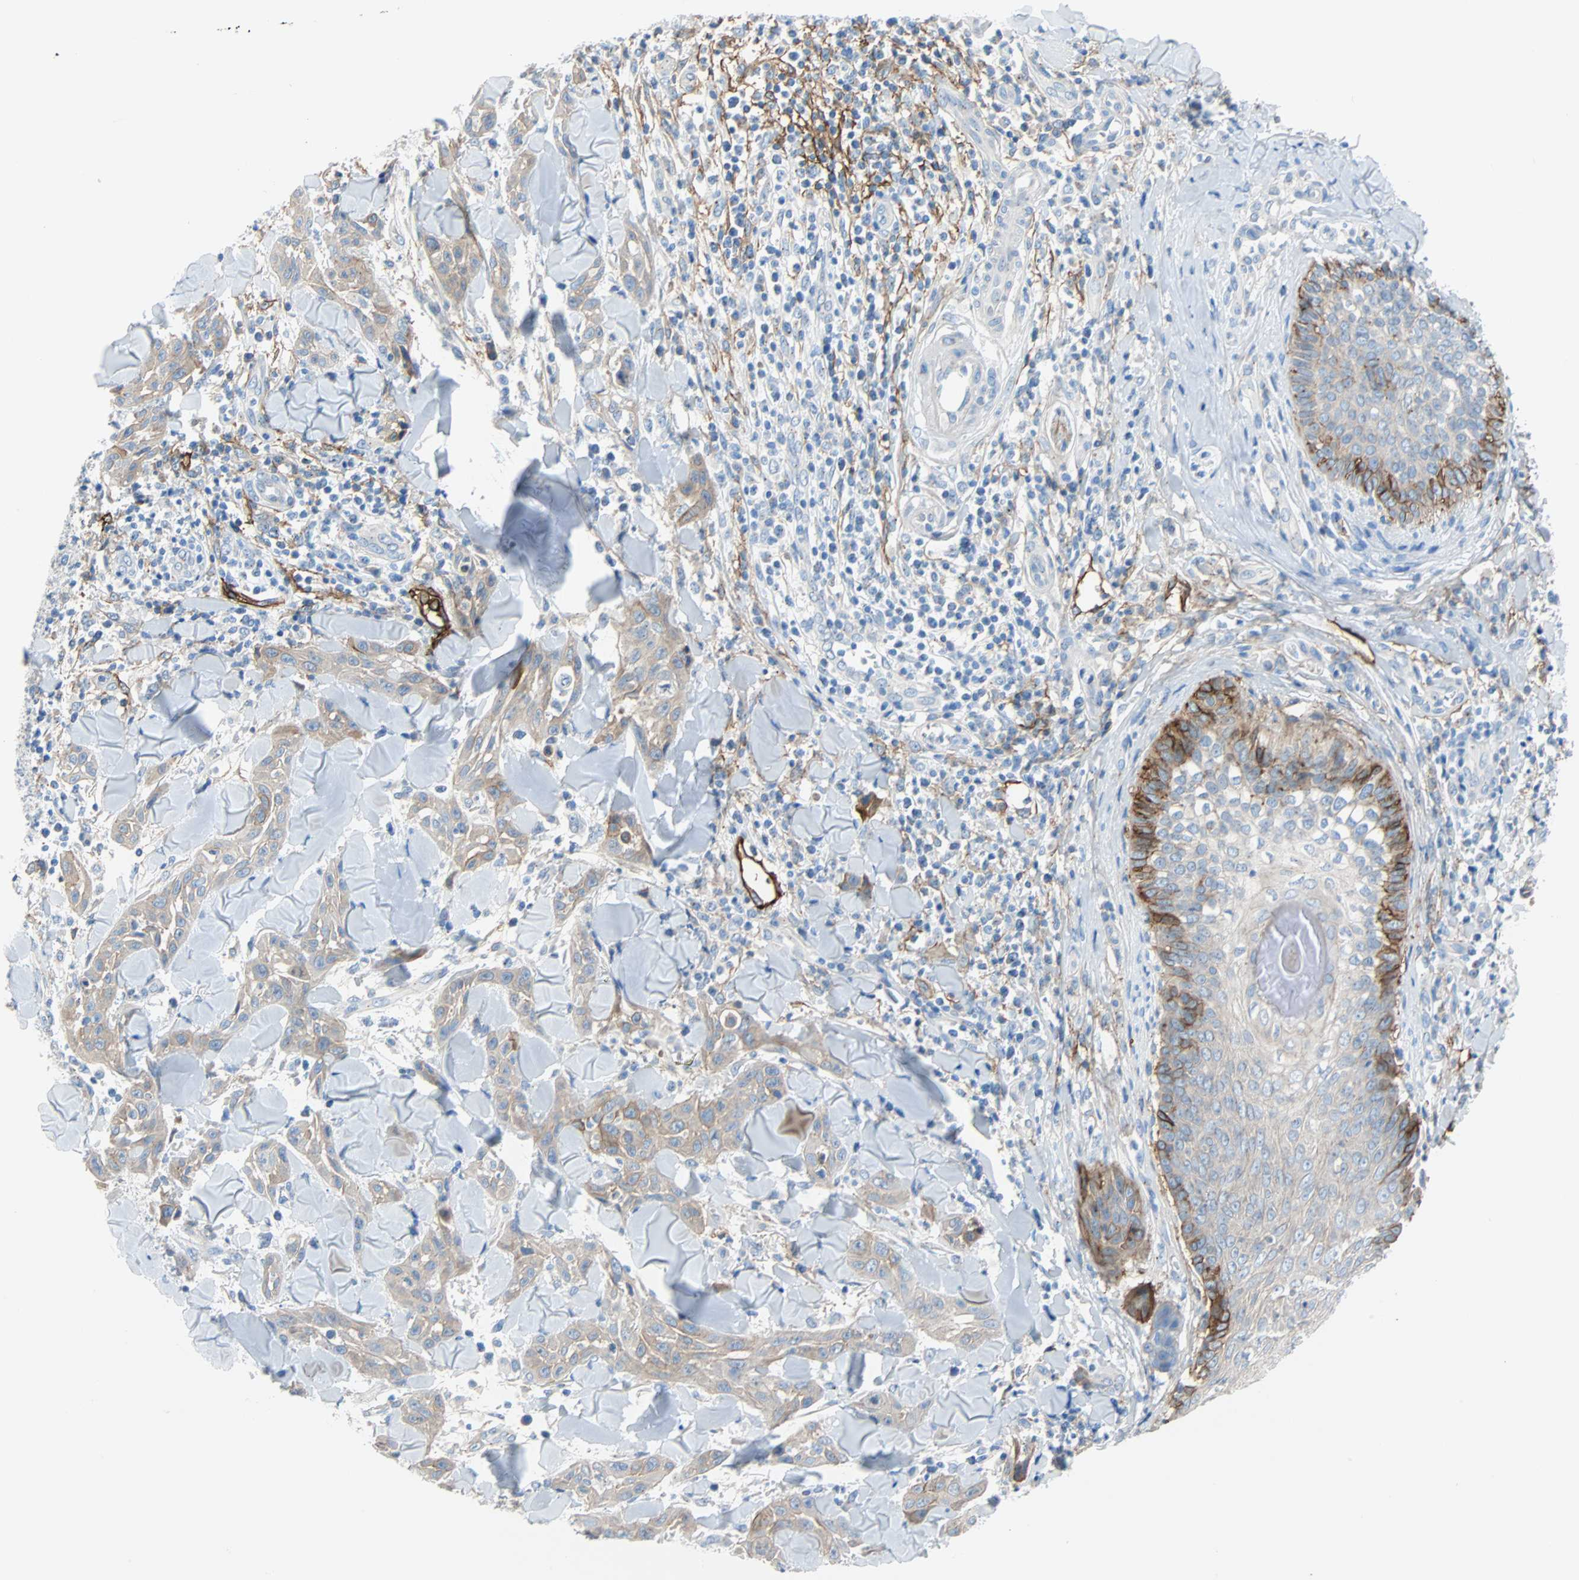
{"staining": {"intensity": "weak", "quantity": ">75%", "location": "cytoplasmic/membranous"}, "tissue": "skin cancer", "cell_type": "Tumor cells", "image_type": "cancer", "snomed": [{"axis": "morphology", "description": "Squamous cell carcinoma, NOS"}, {"axis": "topography", "description": "Skin"}], "caption": "A high-resolution micrograph shows immunohistochemistry staining of skin squamous cell carcinoma, which demonstrates weak cytoplasmic/membranous expression in approximately >75% of tumor cells.", "gene": "PDPN", "patient": {"sex": "male", "age": 24}}